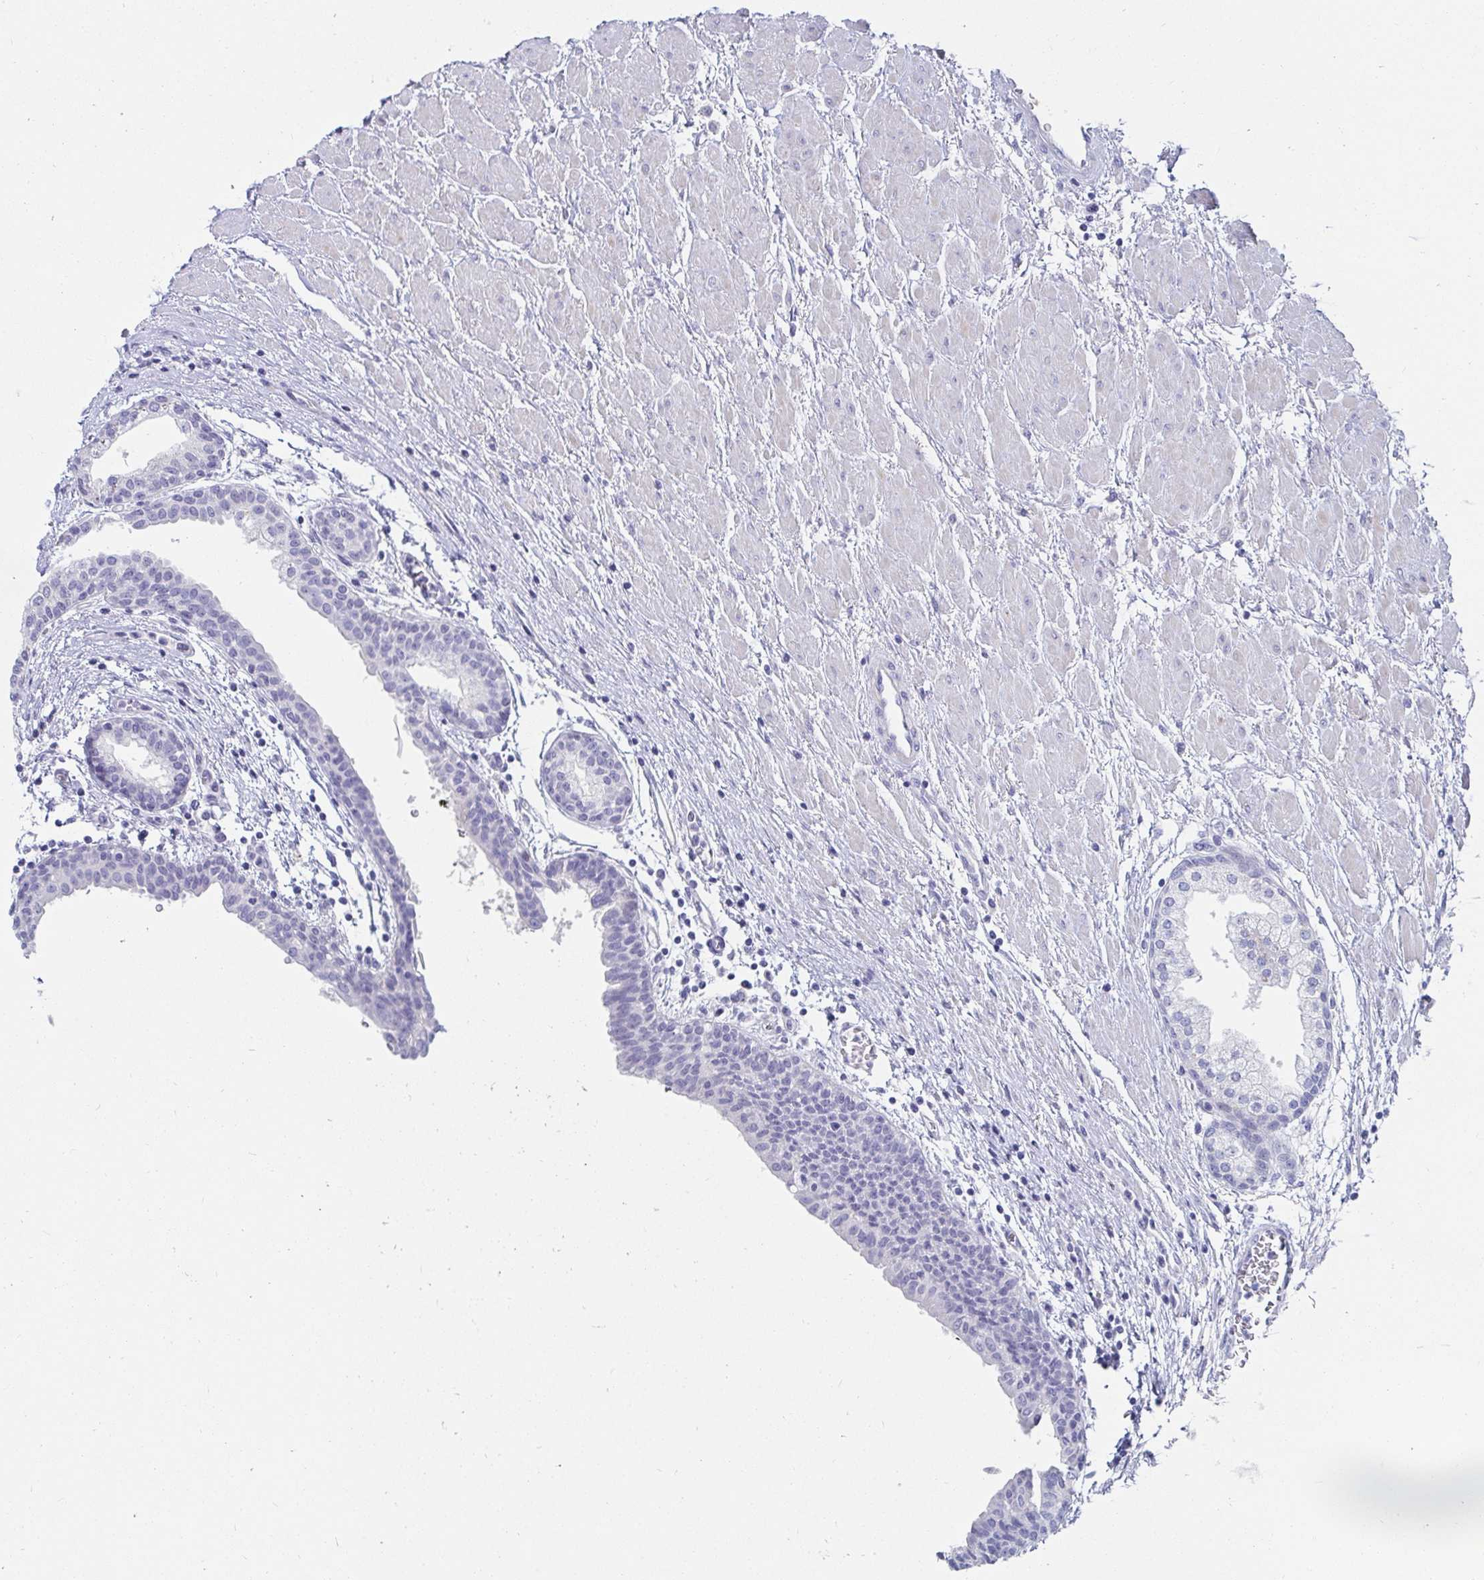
{"staining": {"intensity": "negative", "quantity": "none", "location": "none"}, "tissue": "prostate cancer", "cell_type": "Tumor cells", "image_type": "cancer", "snomed": [{"axis": "morphology", "description": "Adenocarcinoma, High grade"}, {"axis": "topography", "description": "Prostate"}], "caption": "Tumor cells show no significant staining in prostate cancer. (Immunohistochemistry, brightfield microscopy, high magnification).", "gene": "C4orf17", "patient": {"sex": "male", "age": 58}}